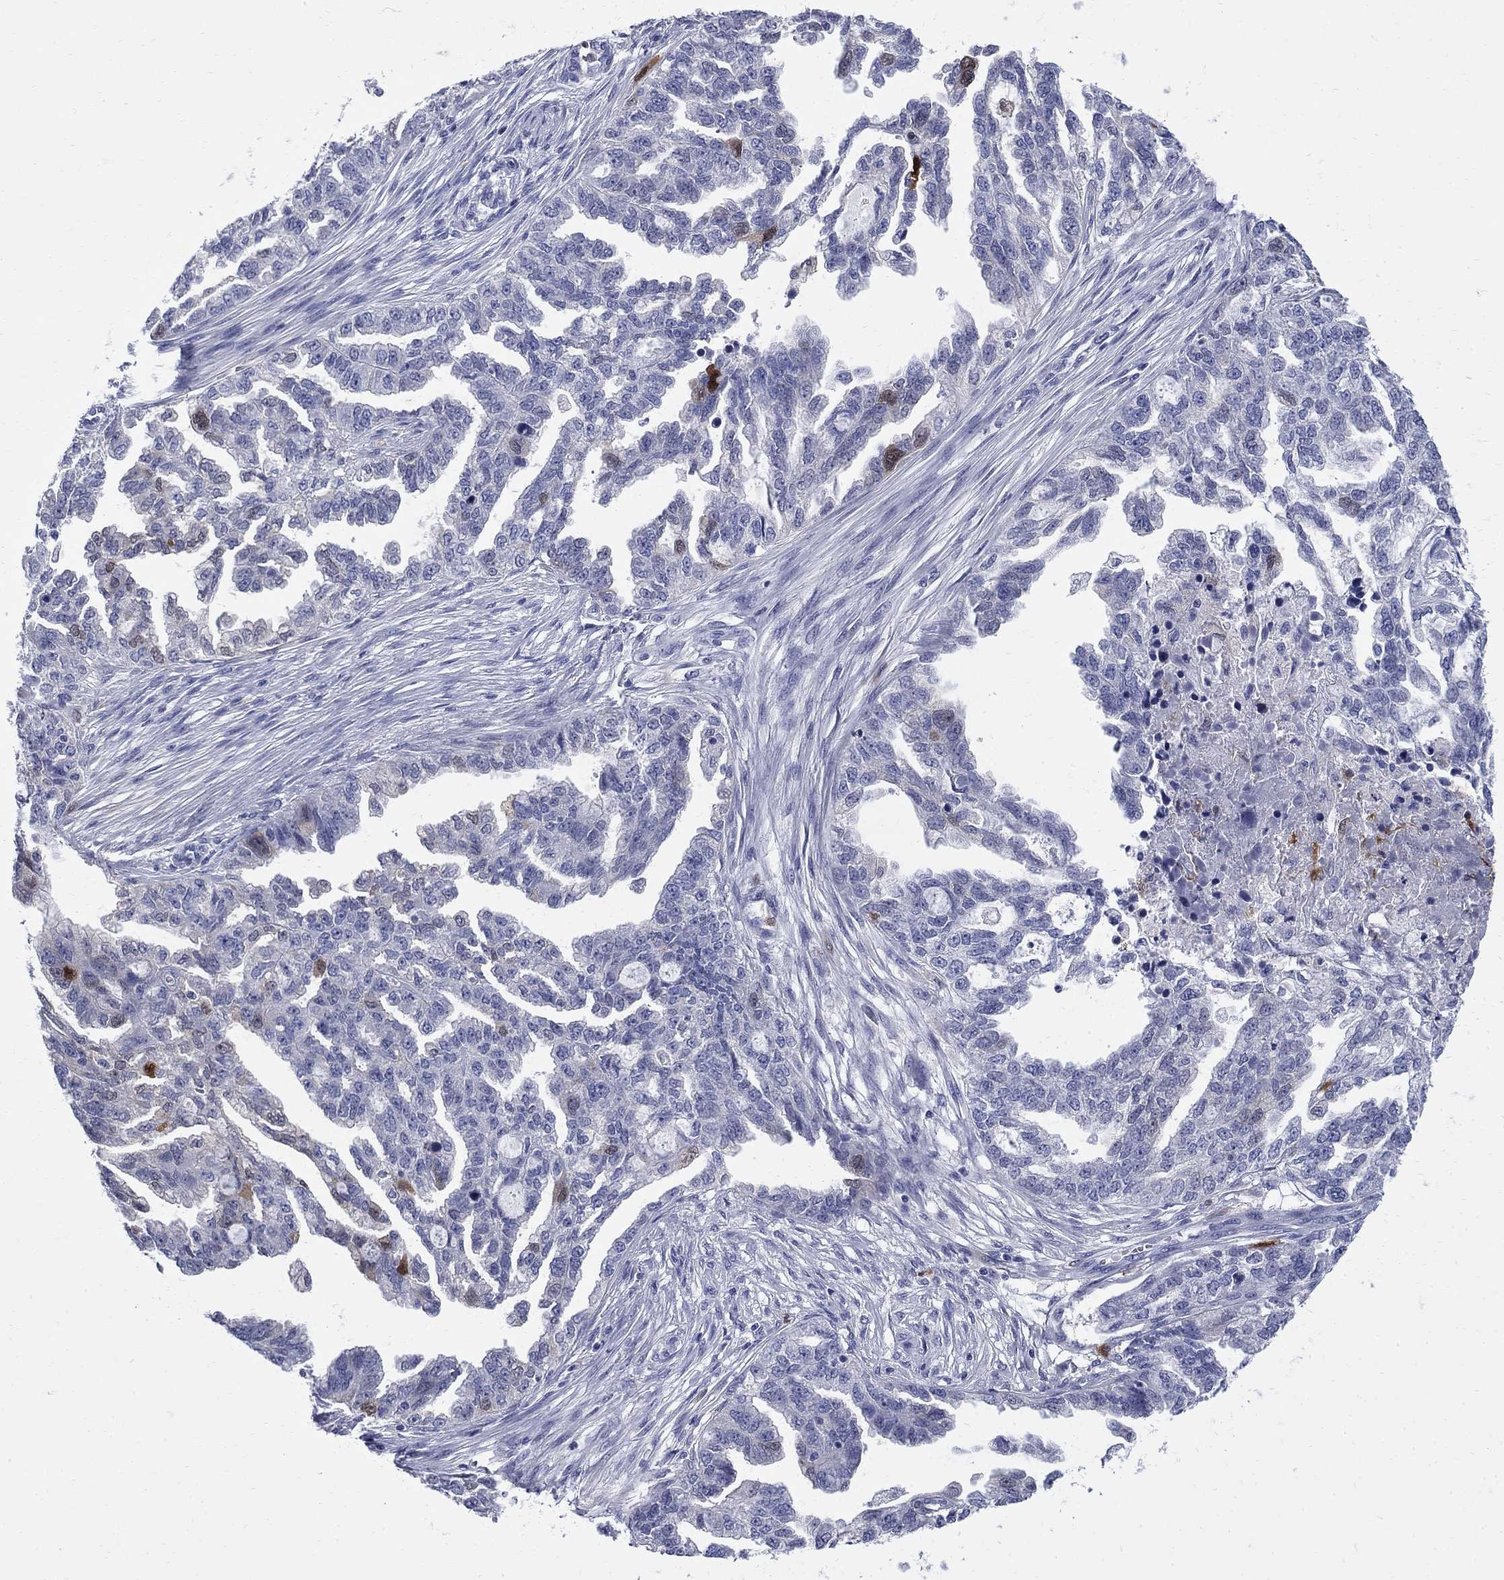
{"staining": {"intensity": "moderate", "quantity": "<25%", "location": "cytoplasmic/membranous,nuclear"}, "tissue": "ovarian cancer", "cell_type": "Tumor cells", "image_type": "cancer", "snomed": [{"axis": "morphology", "description": "Cystadenocarcinoma, serous, NOS"}, {"axis": "topography", "description": "Ovary"}], "caption": "This is an image of immunohistochemistry staining of serous cystadenocarcinoma (ovarian), which shows moderate positivity in the cytoplasmic/membranous and nuclear of tumor cells.", "gene": "SERPINB2", "patient": {"sex": "female", "age": 51}}